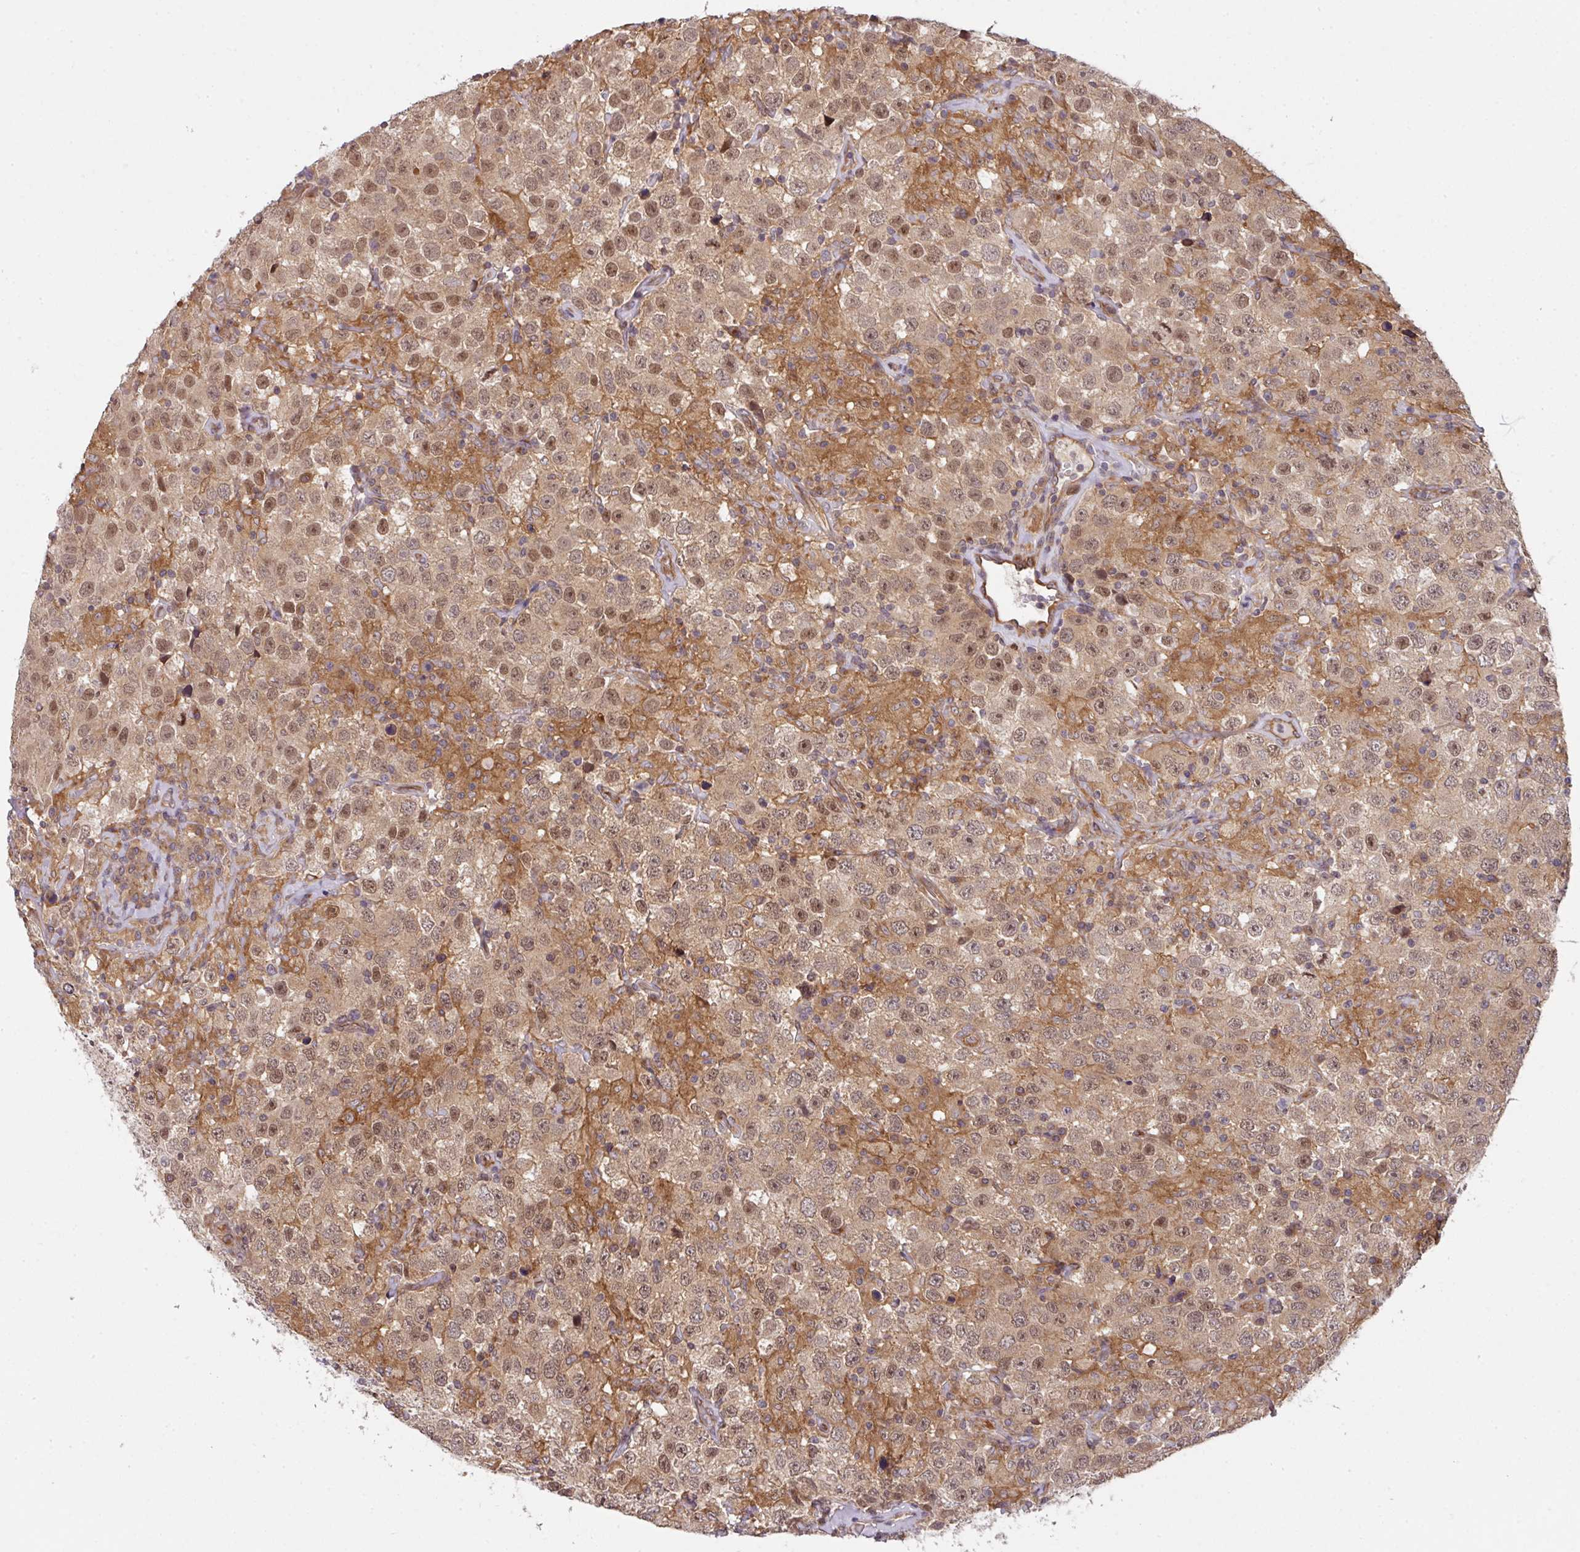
{"staining": {"intensity": "moderate", "quantity": ">75%", "location": "cytoplasmic/membranous,nuclear"}, "tissue": "testis cancer", "cell_type": "Tumor cells", "image_type": "cancer", "snomed": [{"axis": "morphology", "description": "Seminoma, NOS"}, {"axis": "topography", "description": "Testis"}], "caption": "Moderate cytoplasmic/membranous and nuclear protein expression is seen in approximately >75% of tumor cells in testis seminoma.", "gene": "CYFIP2", "patient": {"sex": "male", "age": 41}}